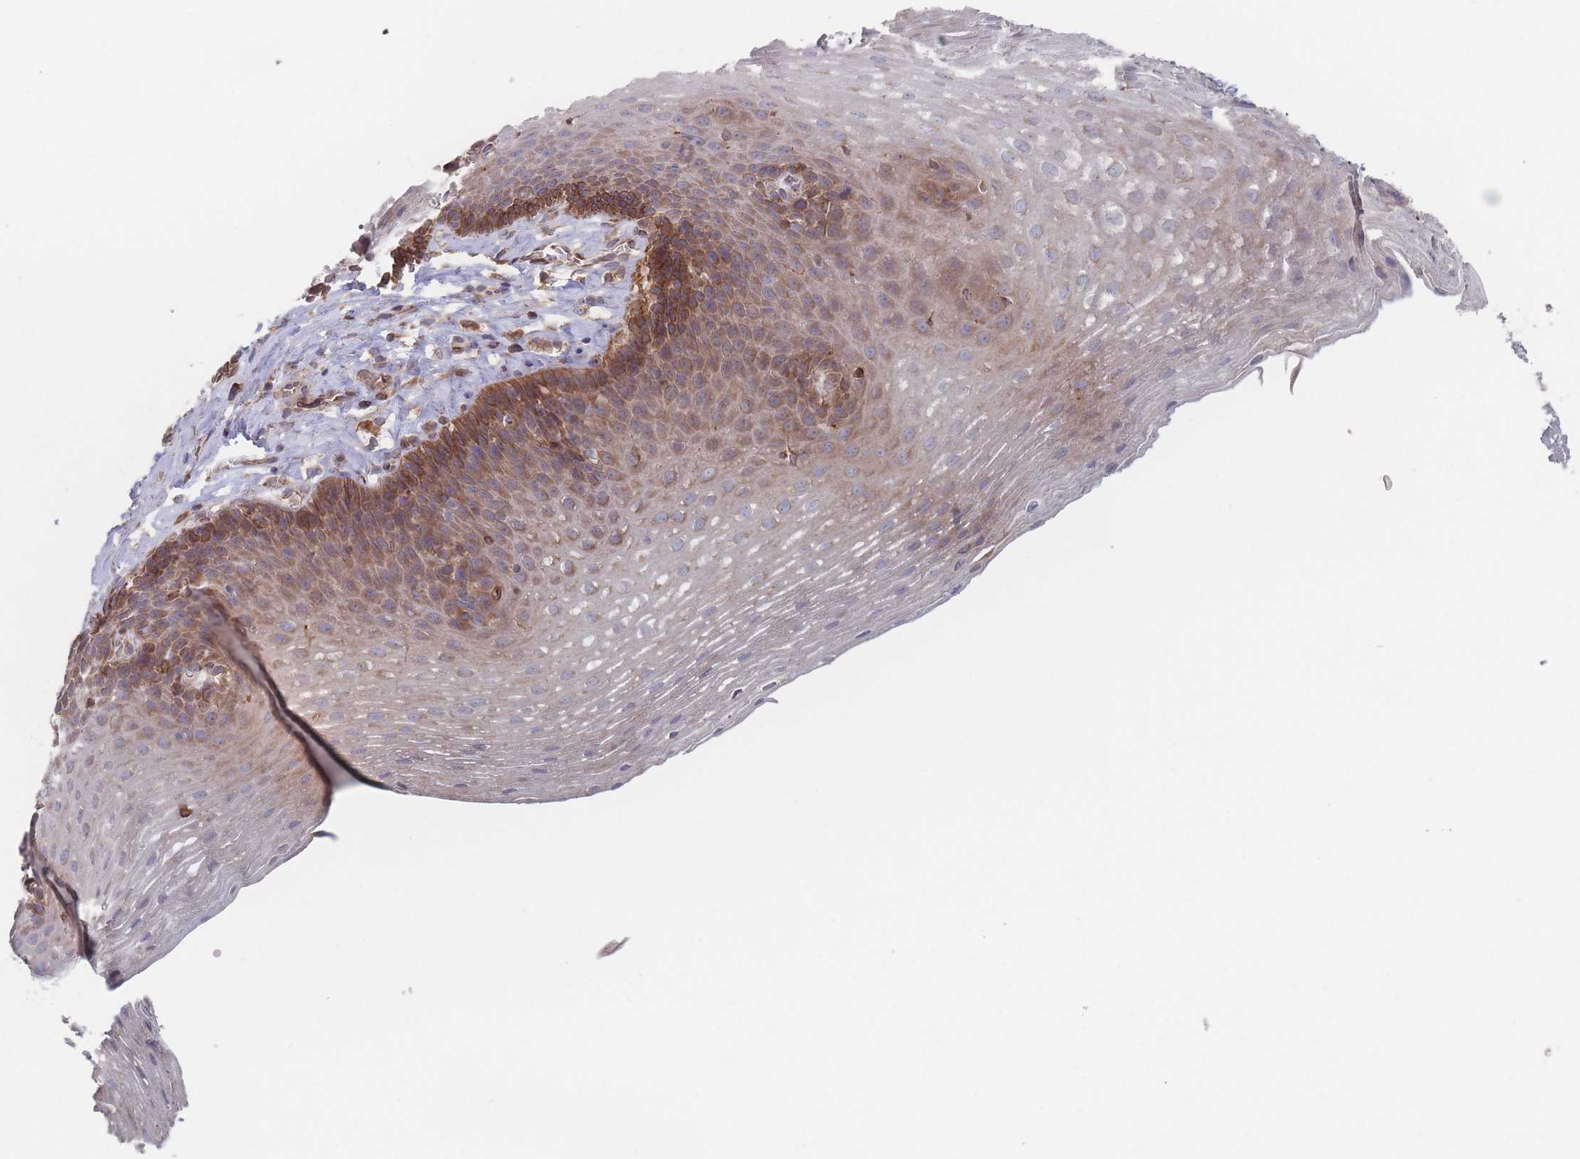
{"staining": {"intensity": "moderate", "quantity": "25%-75%", "location": "cytoplasmic/membranous"}, "tissue": "esophagus", "cell_type": "Squamous epithelial cells", "image_type": "normal", "snomed": [{"axis": "morphology", "description": "Normal tissue, NOS"}, {"axis": "topography", "description": "Esophagus"}], "caption": "Esophagus stained with IHC demonstrates moderate cytoplasmic/membranous positivity in about 25%-75% of squamous epithelial cells. (IHC, brightfield microscopy, high magnification).", "gene": "KDSR", "patient": {"sex": "female", "age": 66}}